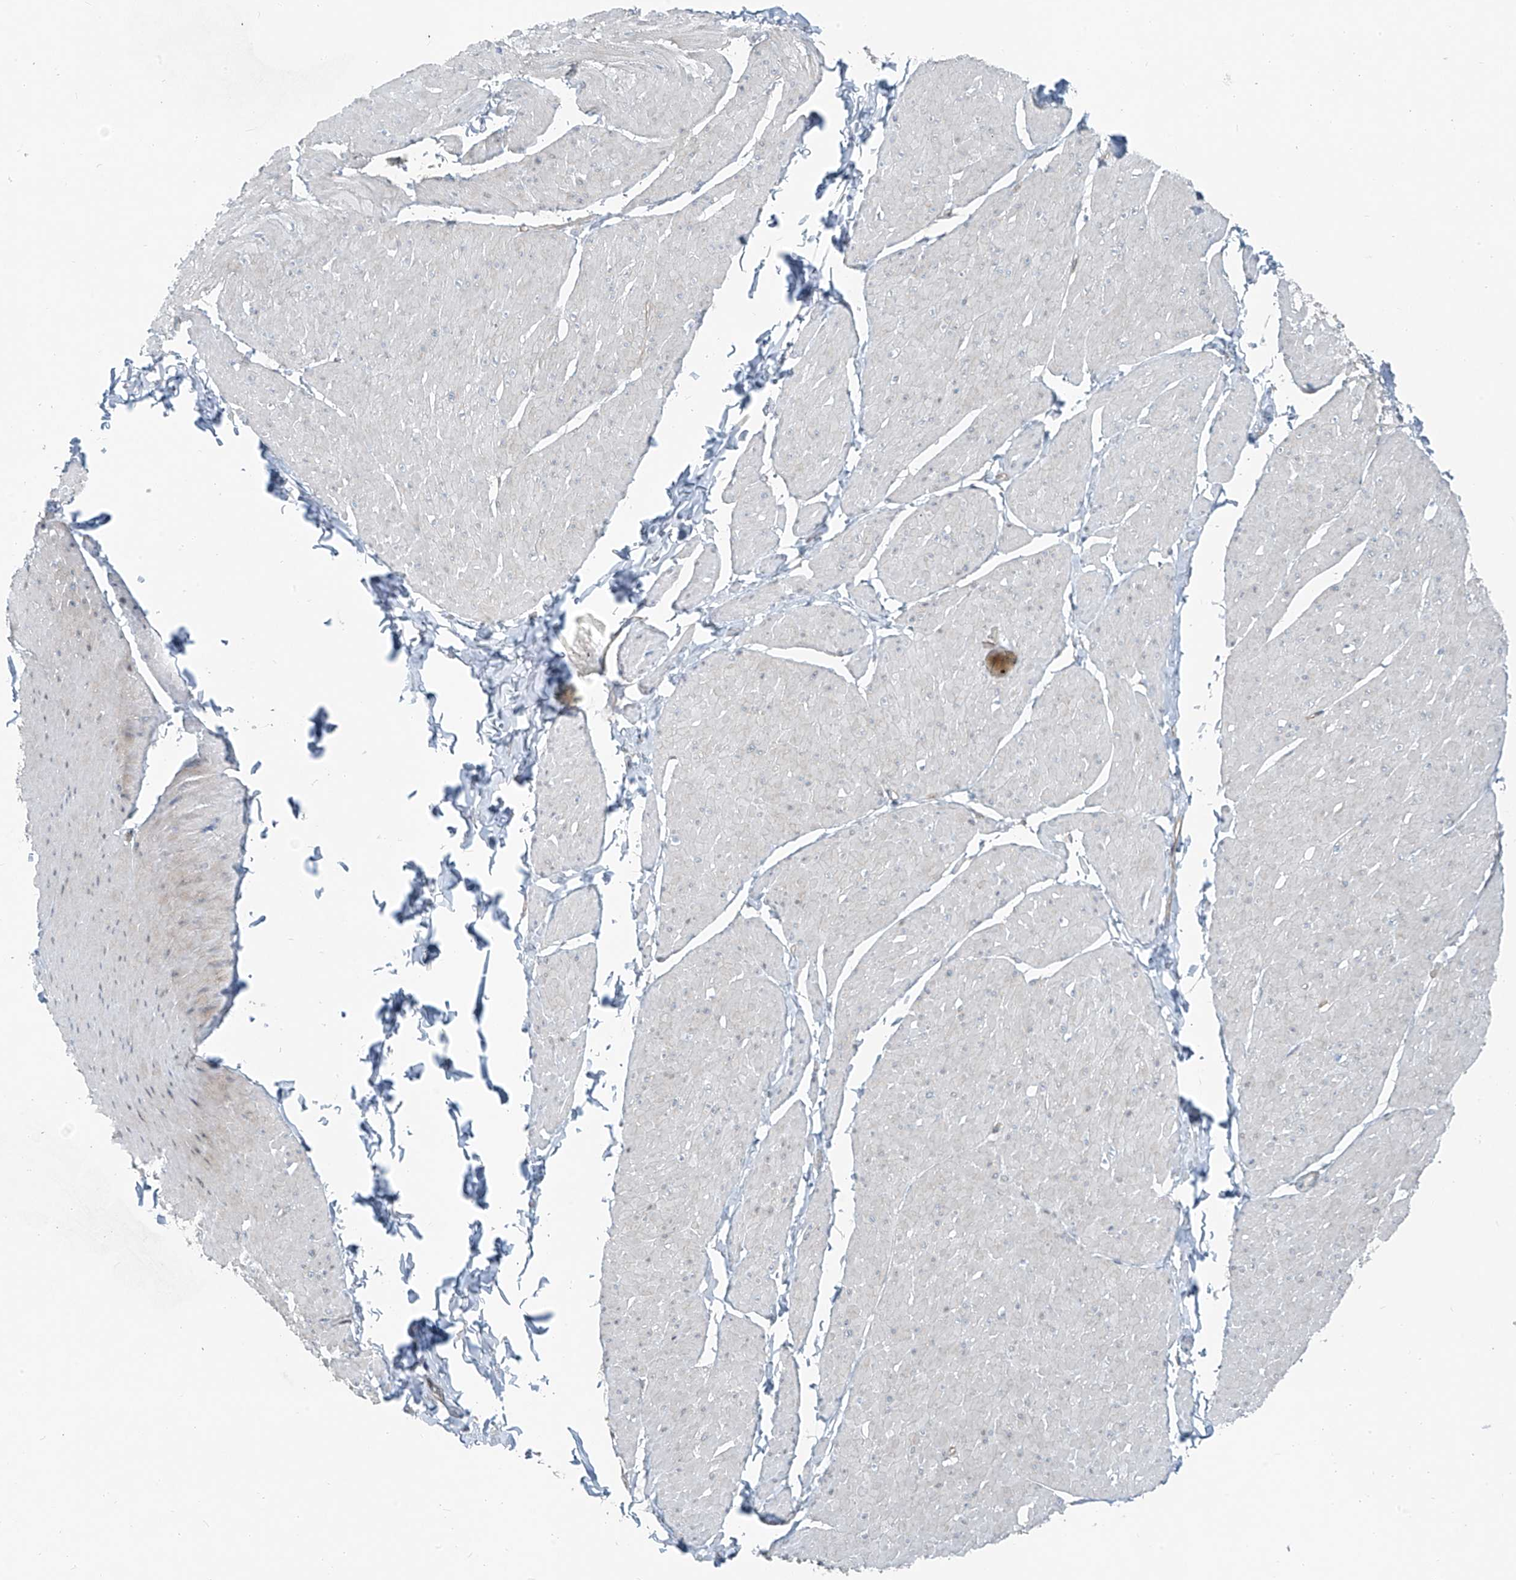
{"staining": {"intensity": "negative", "quantity": "none", "location": "none"}, "tissue": "smooth muscle", "cell_type": "Smooth muscle cells", "image_type": "normal", "snomed": [{"axis": "morphology", "description": "Urothelial carcinoma, High grade"}, {"axis": "topography", "description": "Urinary bladder"}], "caption": "Immunohistochemistry micrograph of unremarkable smooth muscle: human smooth muscle stained with DAB exhibits no significant protein staining in smooth muscle cells. Brightfield microscopy of IHC stained with DAB (brown) and hematoxylin (blue), captured at high magnification.", "gene": "TNS2", "patient": {"sex": "male", "age": 46}}